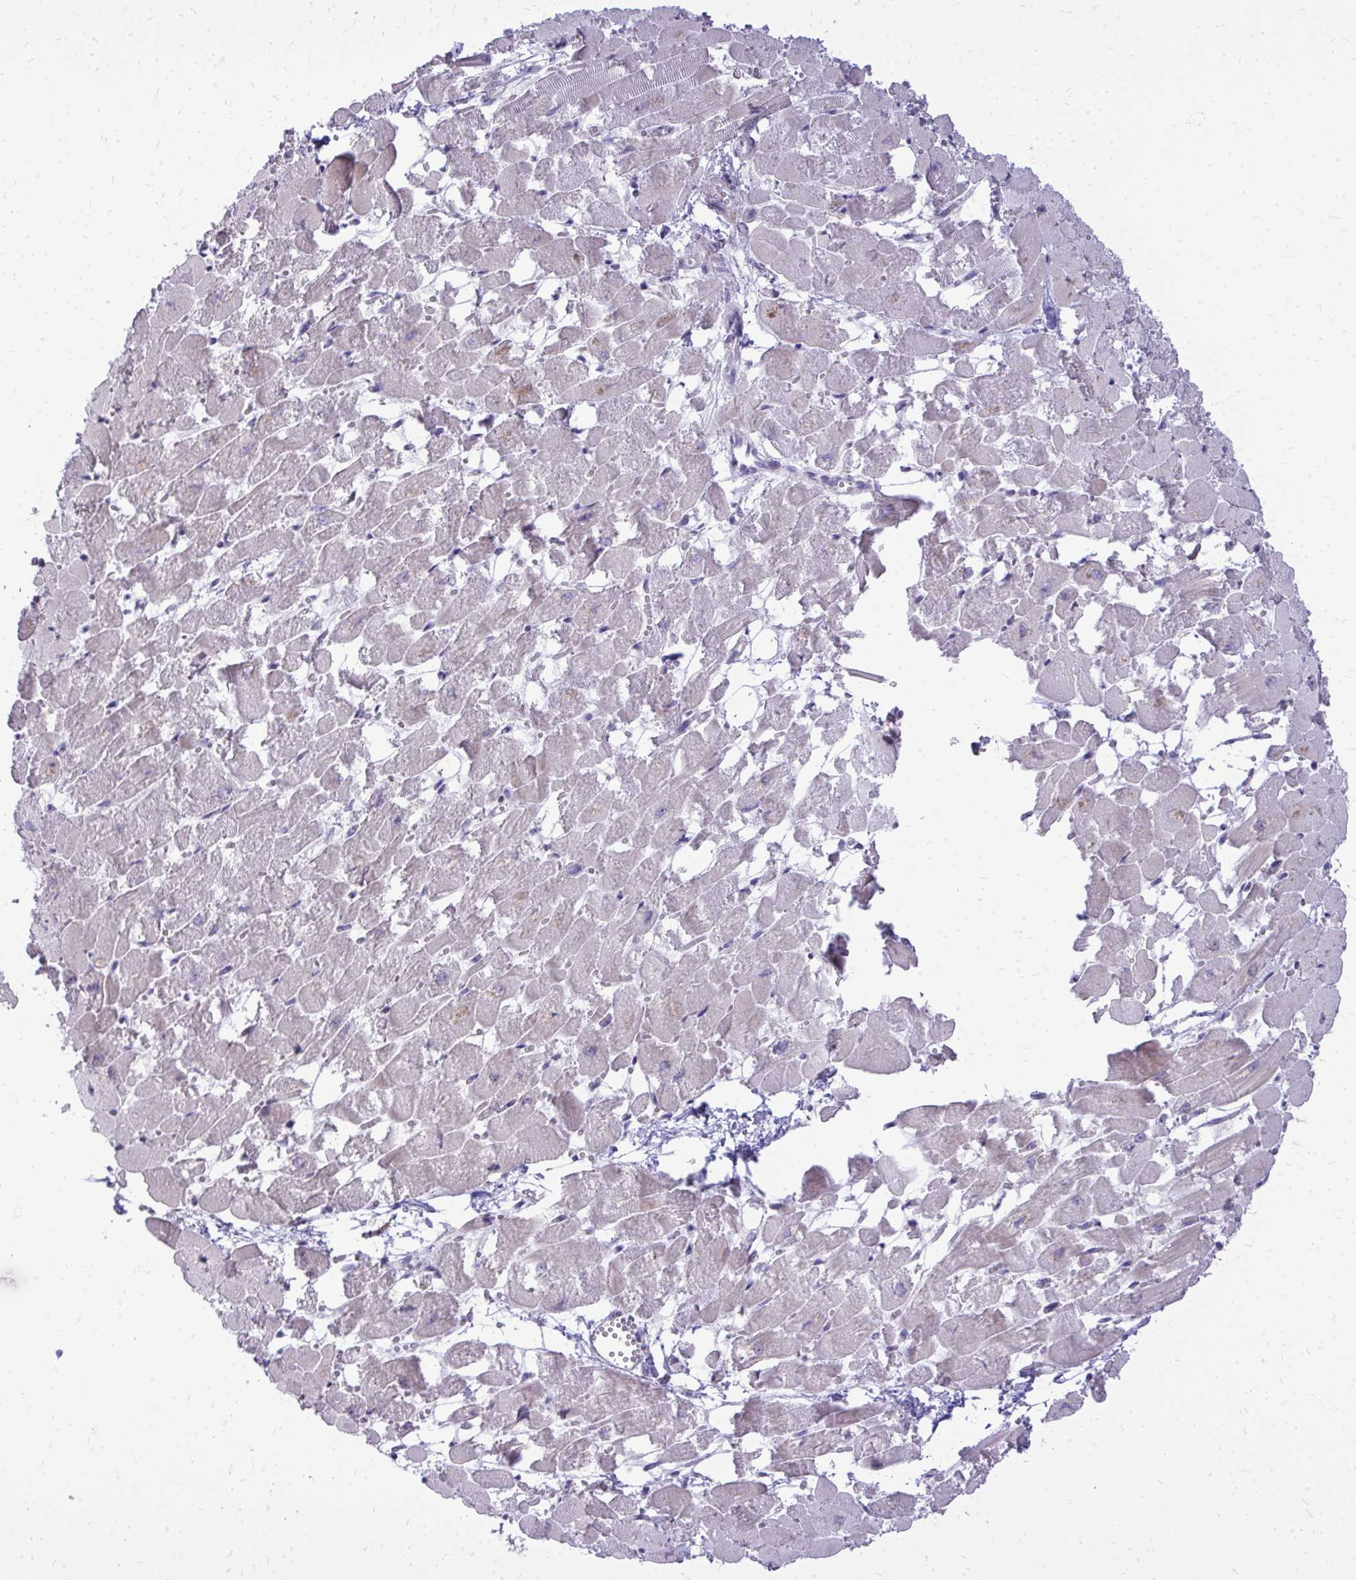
{"staining": {"intensity": "weak", "quantity": "<25%", "location": "cytoplasmic/membranous"}, "tissue": "heart muscle", "cell_type": "Cardiomyocytes", "image_type": "normal", "snomed": [{"axis": "morphology", "description": "Normal tissue, NOS"}, {"axis": "topography", "description": "Heart"}], "caption": "Protein analysis of normal heart muscle shows no significant staining in cardiomyocytes.", "gene": "DLX4", "patient": {"sex": "female", "age": 52}}